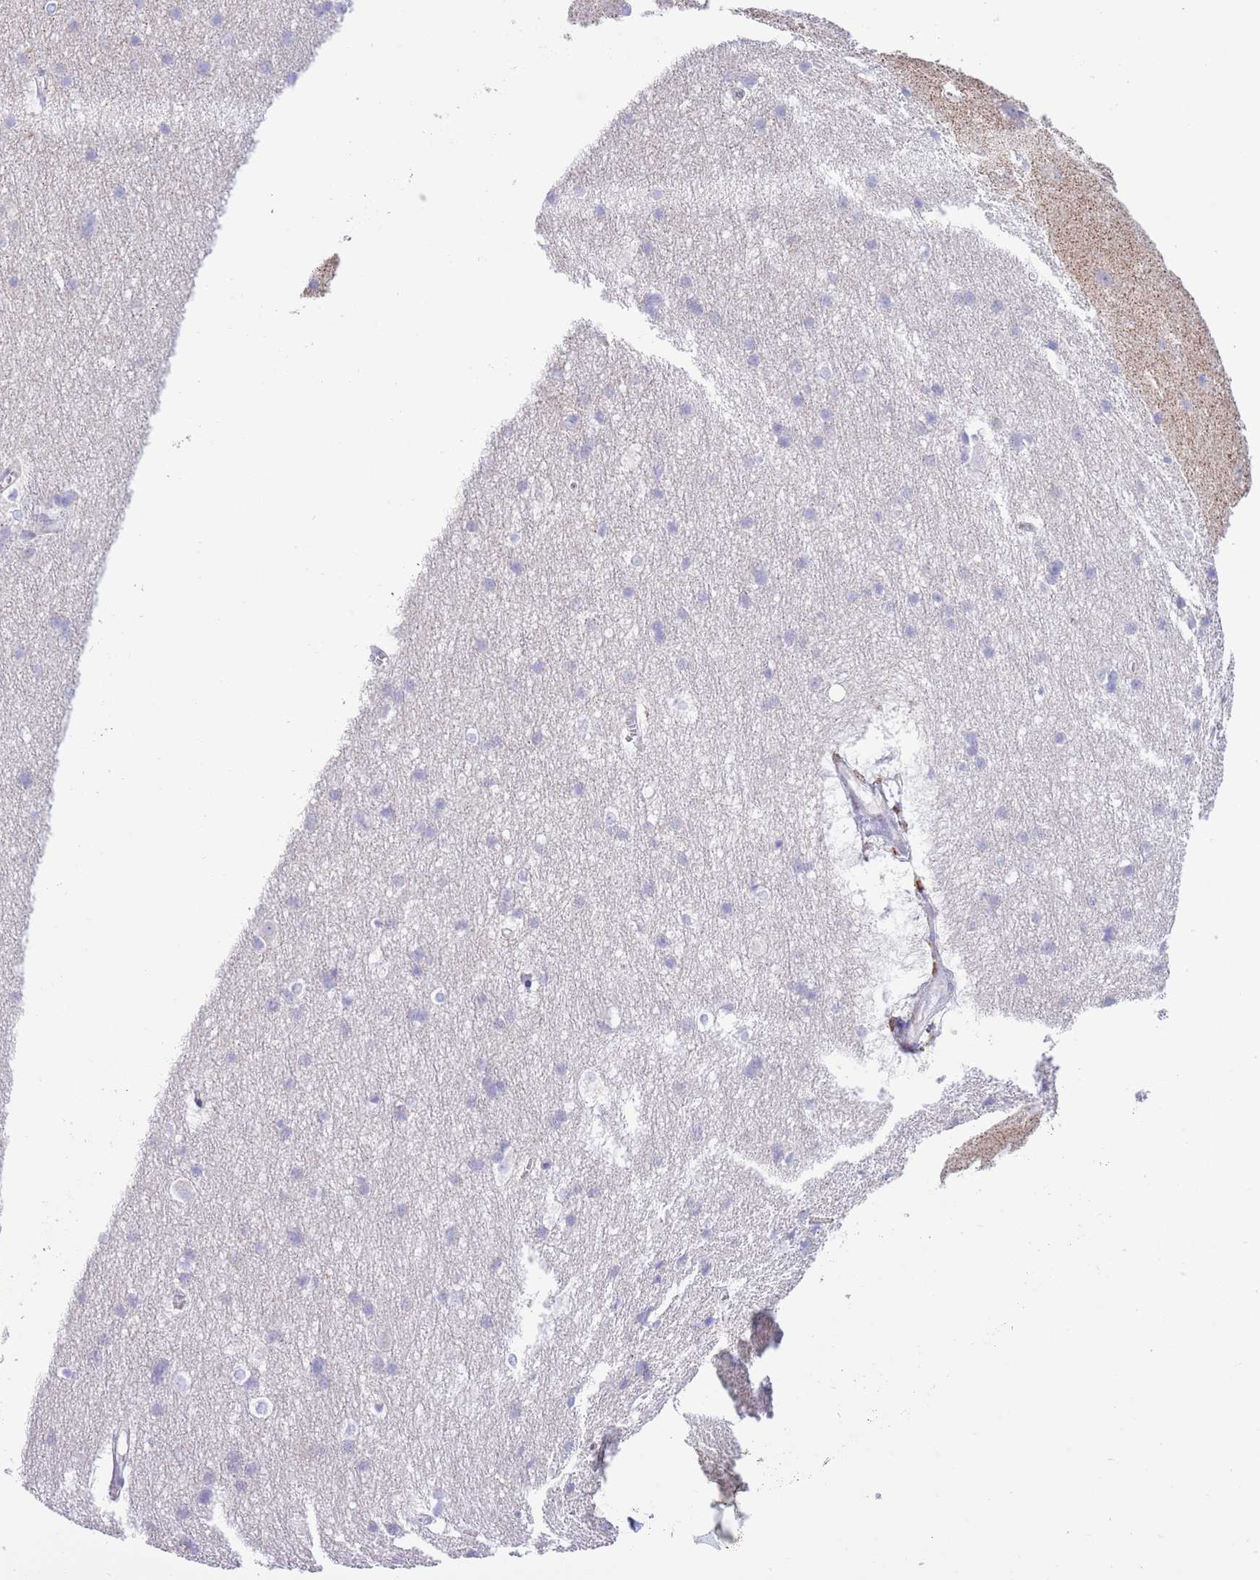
{"staining": {"intensity": "negative", "quantity": "none", "location": "none"}, "tissue": "cerebral cortex", "cell_type": "Endothelial cells", "image_type": "normal", "snomed": [{"axis": "morphology", "description": "Normal tissue, NOS"}, {"axis": "topography", "description": "Cerebral cortex"}], "caption": "IHC of unremarkable human cerebral cortex demonstrates no positivity in endothelial cells.", "gene": "MOCOS", "patient": {"sex": "male", "age": 54}}